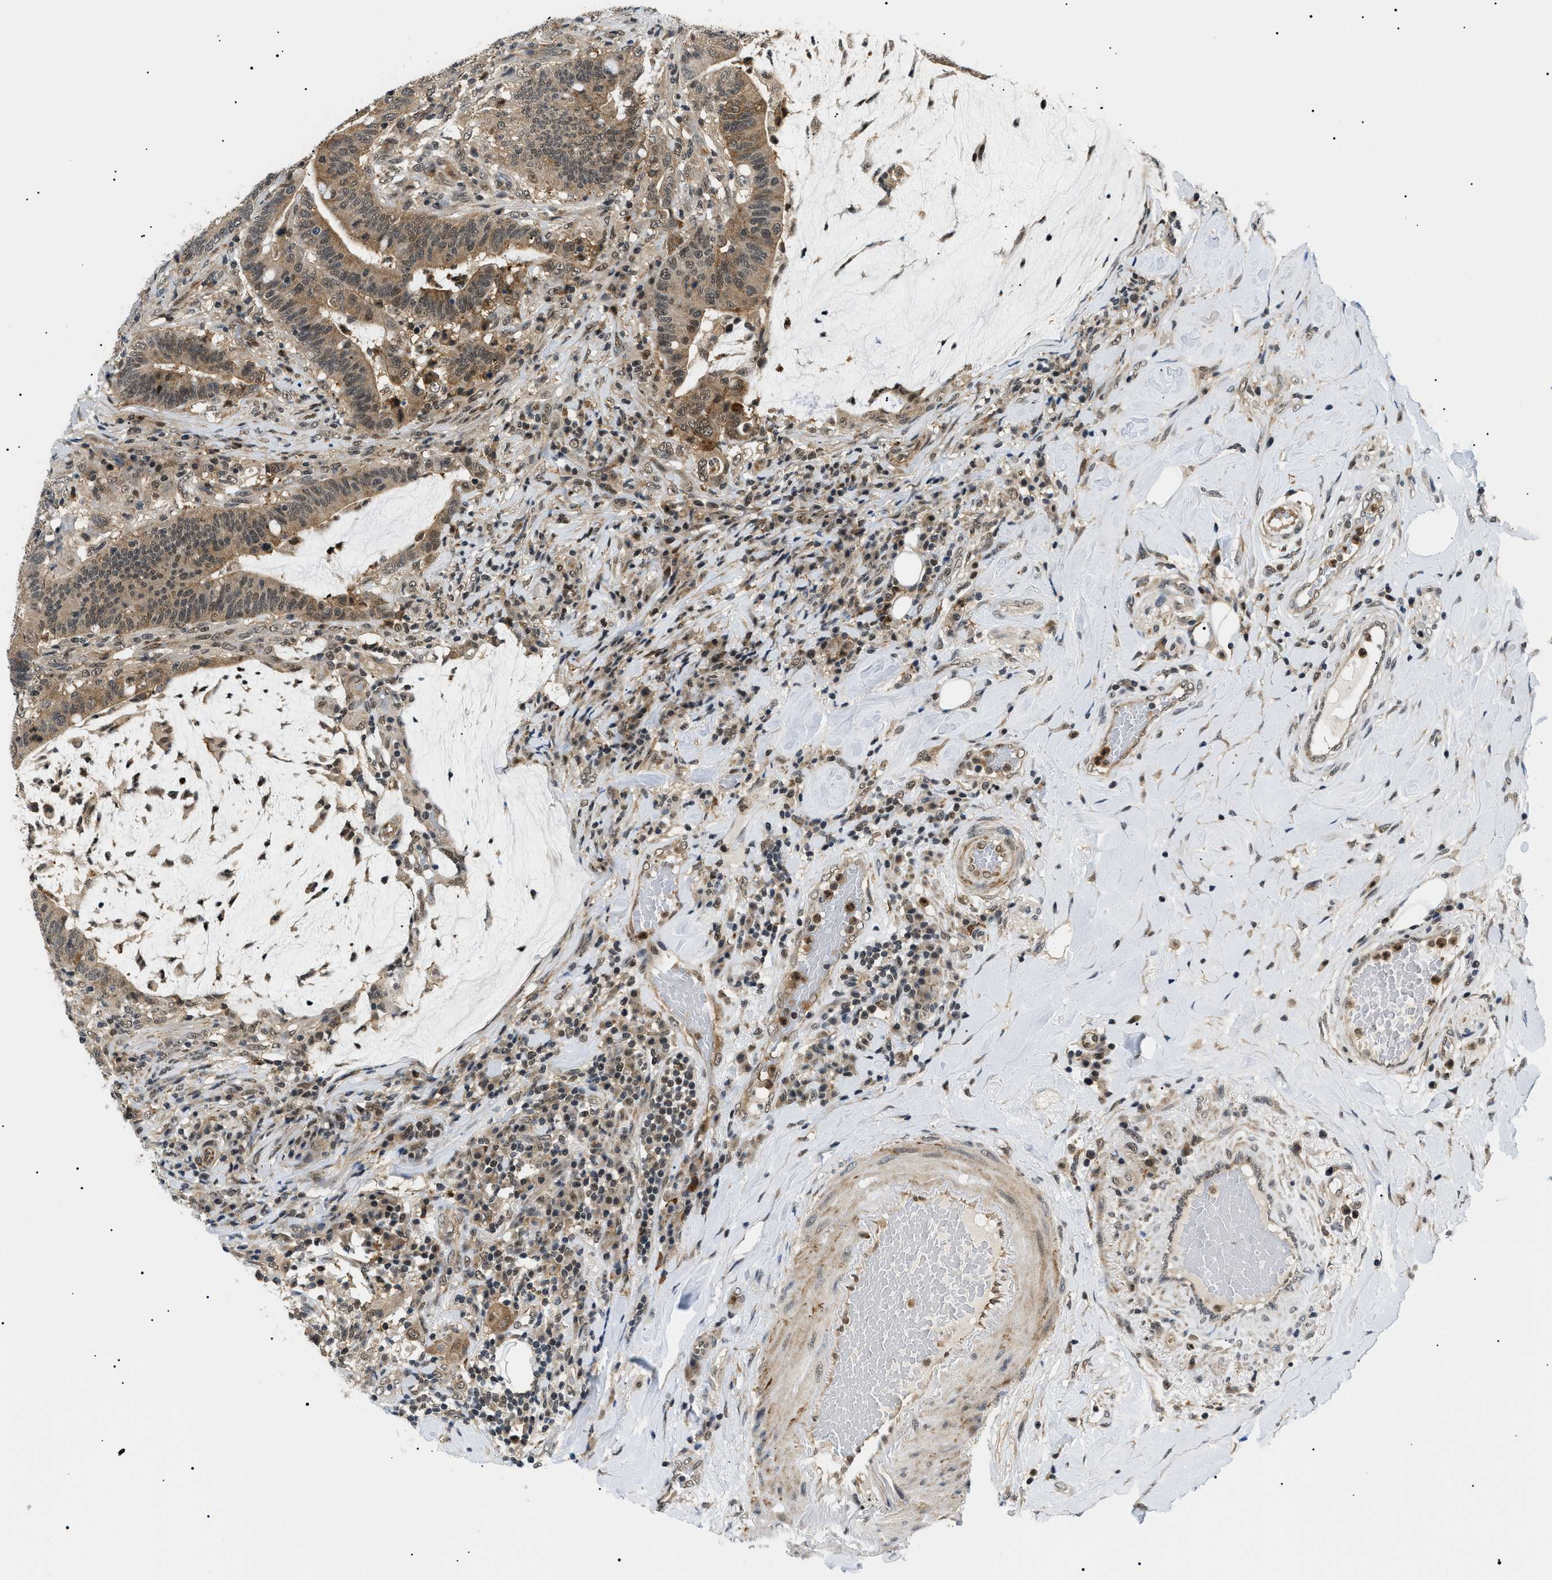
{"staining": {"intensity": "strong", "quantity": ">75%", "location": "cytoplasmic/membranous,nuclear"}, "tissue": "colorectal cancer", "cell_type": "Tumor cells", "image_type": "cancer", "snomed": [{"axis": "morphology", "description": "Normal tissue, NOS"}, {"axis": "morphology", "description": "Adenocarcinoma, NOS"}, {"axis": "topography", "description": "Colon"}], "caption": "Strong cytoplasmic/membranous and nuclear protein positivity is seen in approximately >75% of tumor cells in adenocarcinoma (colorectal). (Brightfield microscopy of DAB IHC at high magnification).", "gene": "RBM15", "patient": {"sex": "female", "age": 66}}